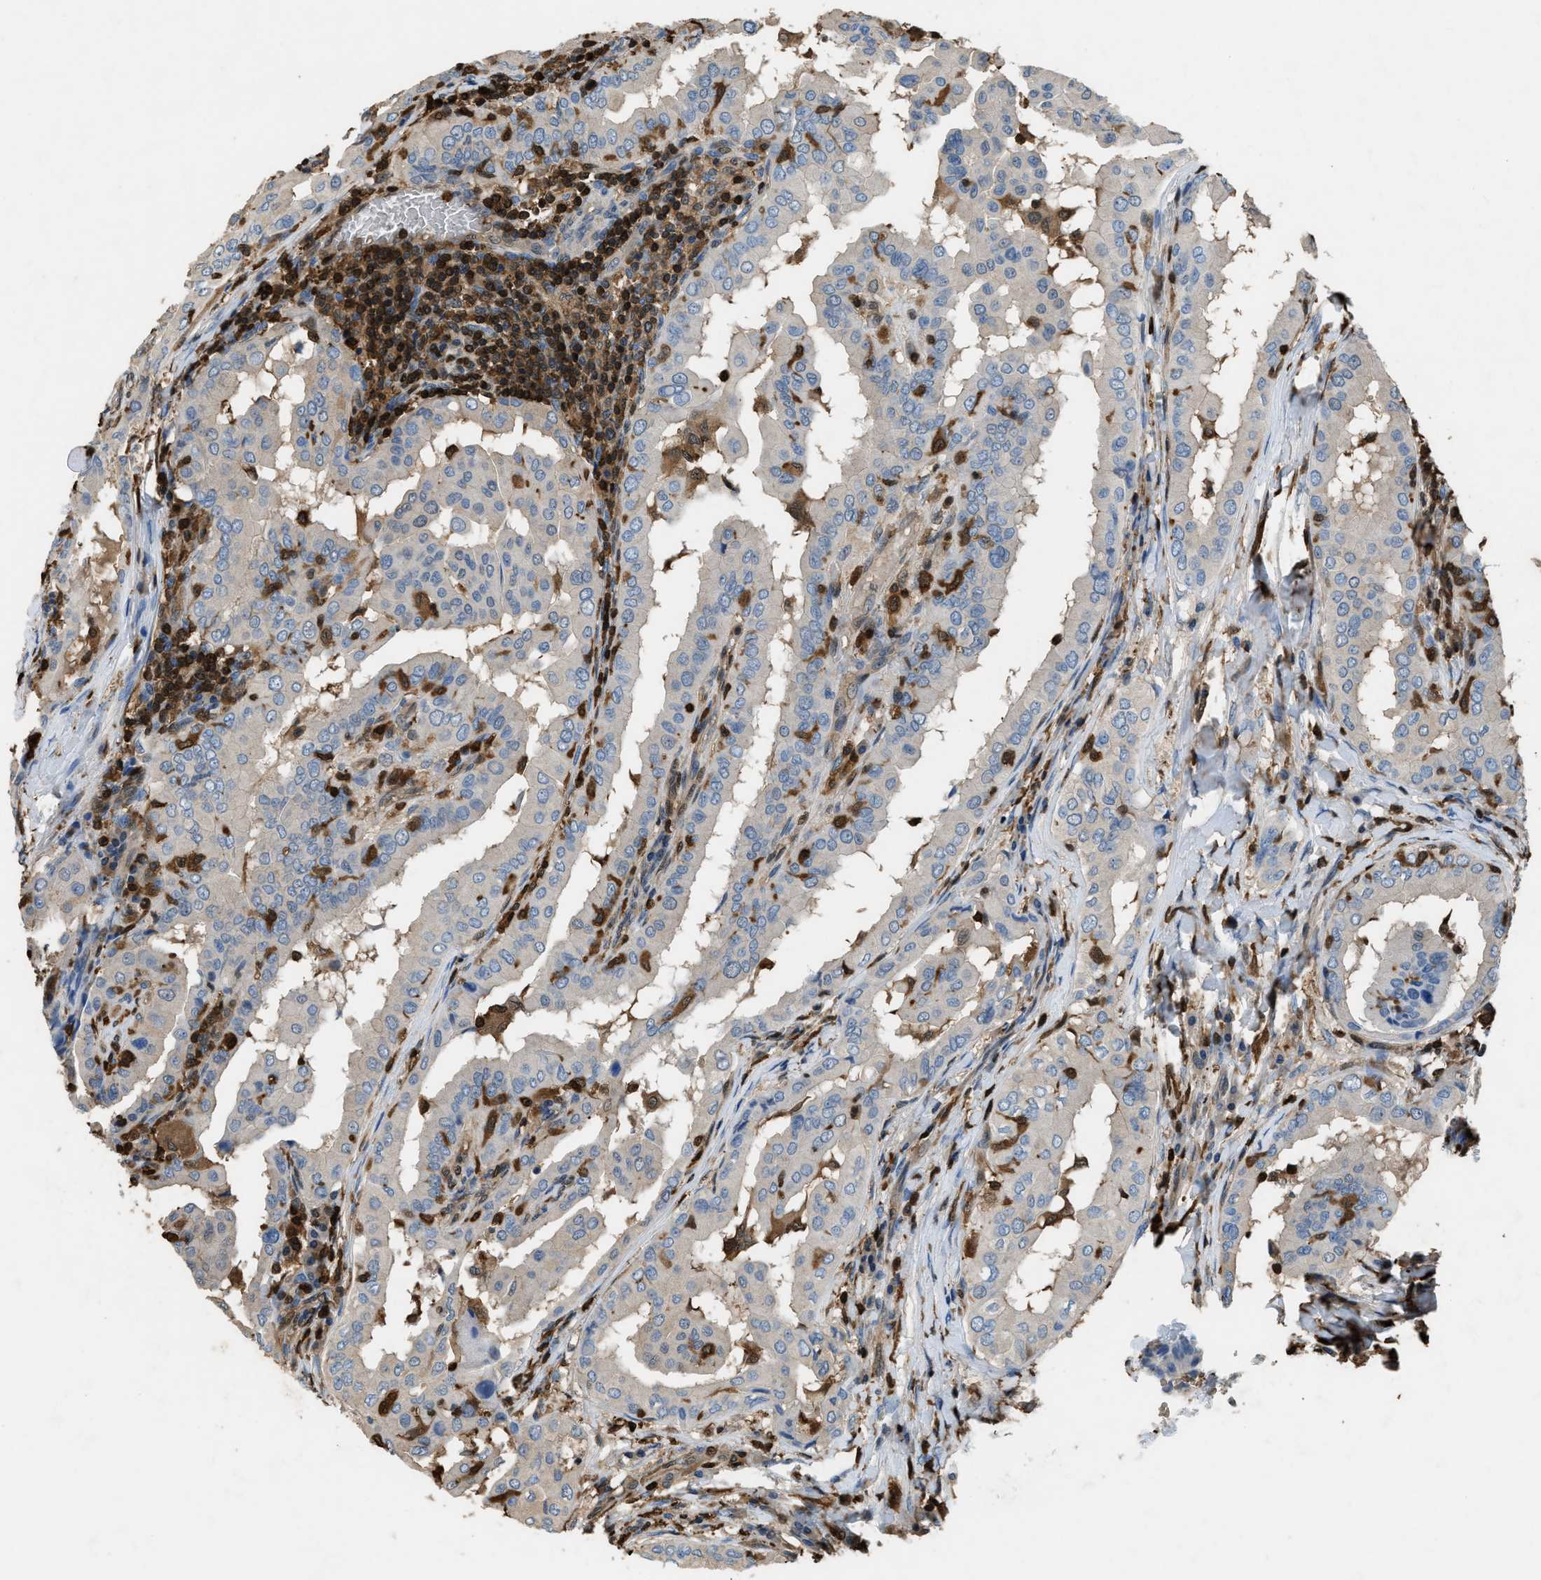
{"staining": {"intensity": "negative", "quantity": "none", "location": "none"}, "tissue": "thyroid cancer", "cell_type": "Tumor cells", "image_type": "cancer", "snomed": [{"axis": "morphology", "description": "Papillary adenocarcinoma, NOS"}, {"axis": "topography", "description": "Thyroid gland"}], "caption": "Thyroid cancer was stained to show a protein in brown. There is no significant positivity in tumor cells.", "gene": "ARHGDIB", "patient": {"sex": "male", "age": 33}}